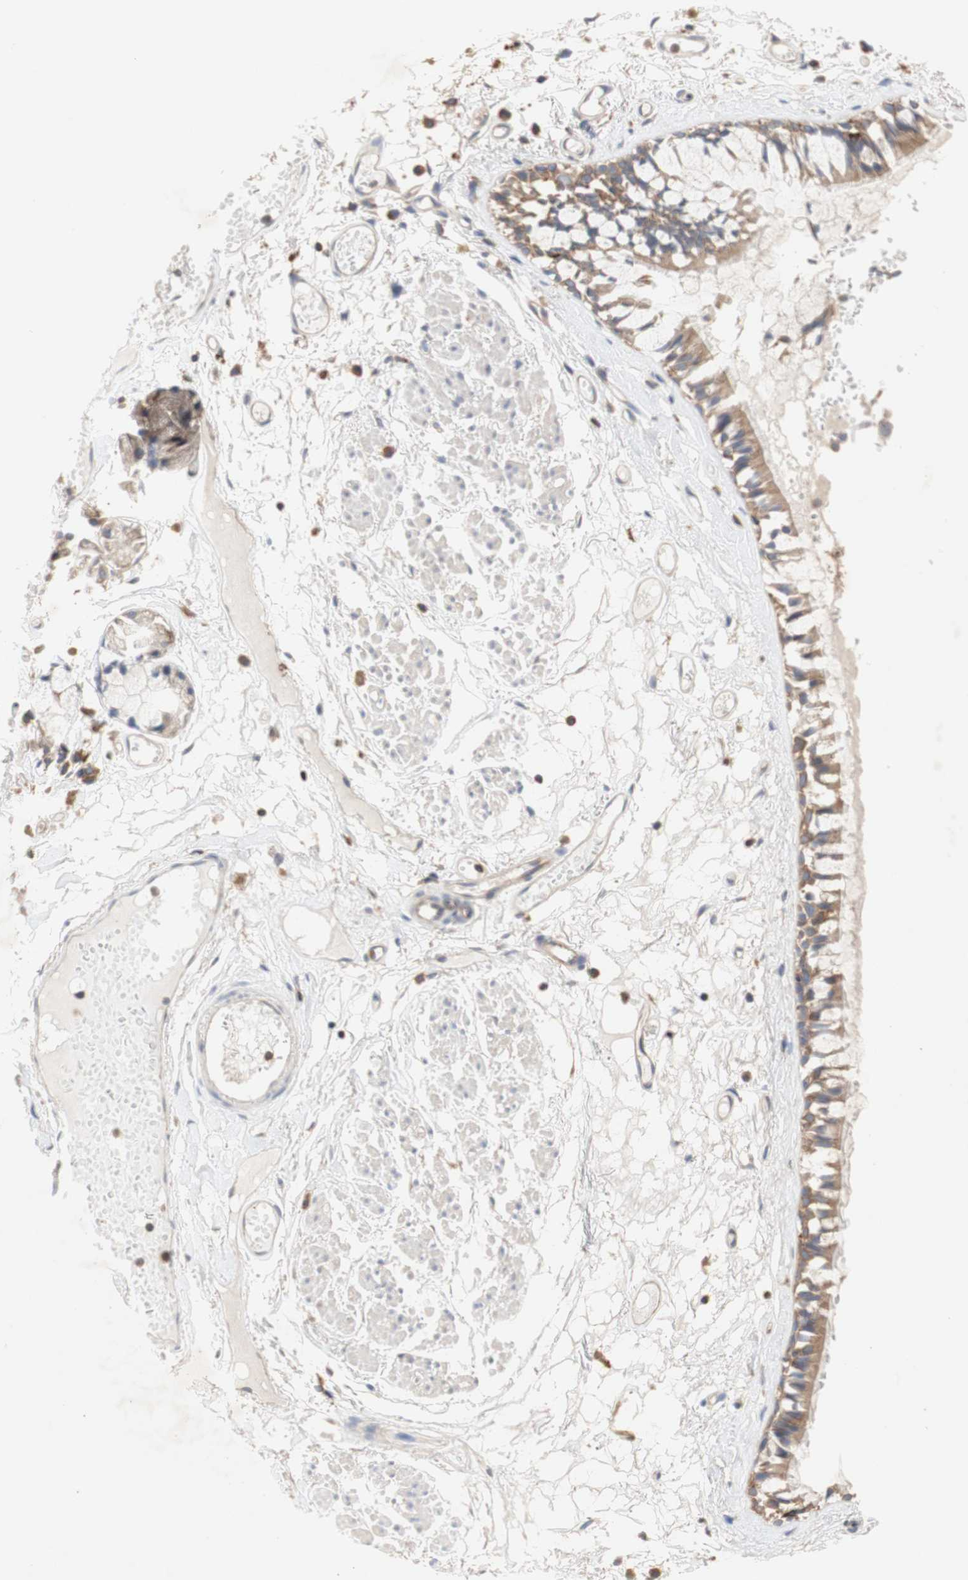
{"staining": {"intensity": "moderate", "quantity": ">75%", "location": "cytoplasmic/membranous"}, "tissue": "bronchus", "cell_type": "Respiratory epithelial cells", "image_type": "normal", "snomed": [{"axis": "morphology", "description": "Normal tissue, NOS"}, {"axis": "morphology", "description": "Inflammation, NOS"}, {"axis": "topography", "description": "Cartilage tissue"}, {"axis": "topography", "description": "Lung"}], "caption": "An immunohistochemistry micrograph of unremarkable tissue is shown. Protein staining in brown shows moderate cytoplasmic/membranous positivity in bronchus within respiratory epithelial cells. (Stains: DAB (3,3'-diaminobenzidine) in brown, nuclei in blue, Microscopy: brightfield microscopy at high magnification).", "gene": "IKBKG", "patient": {"sex": "male", "age": 71}}